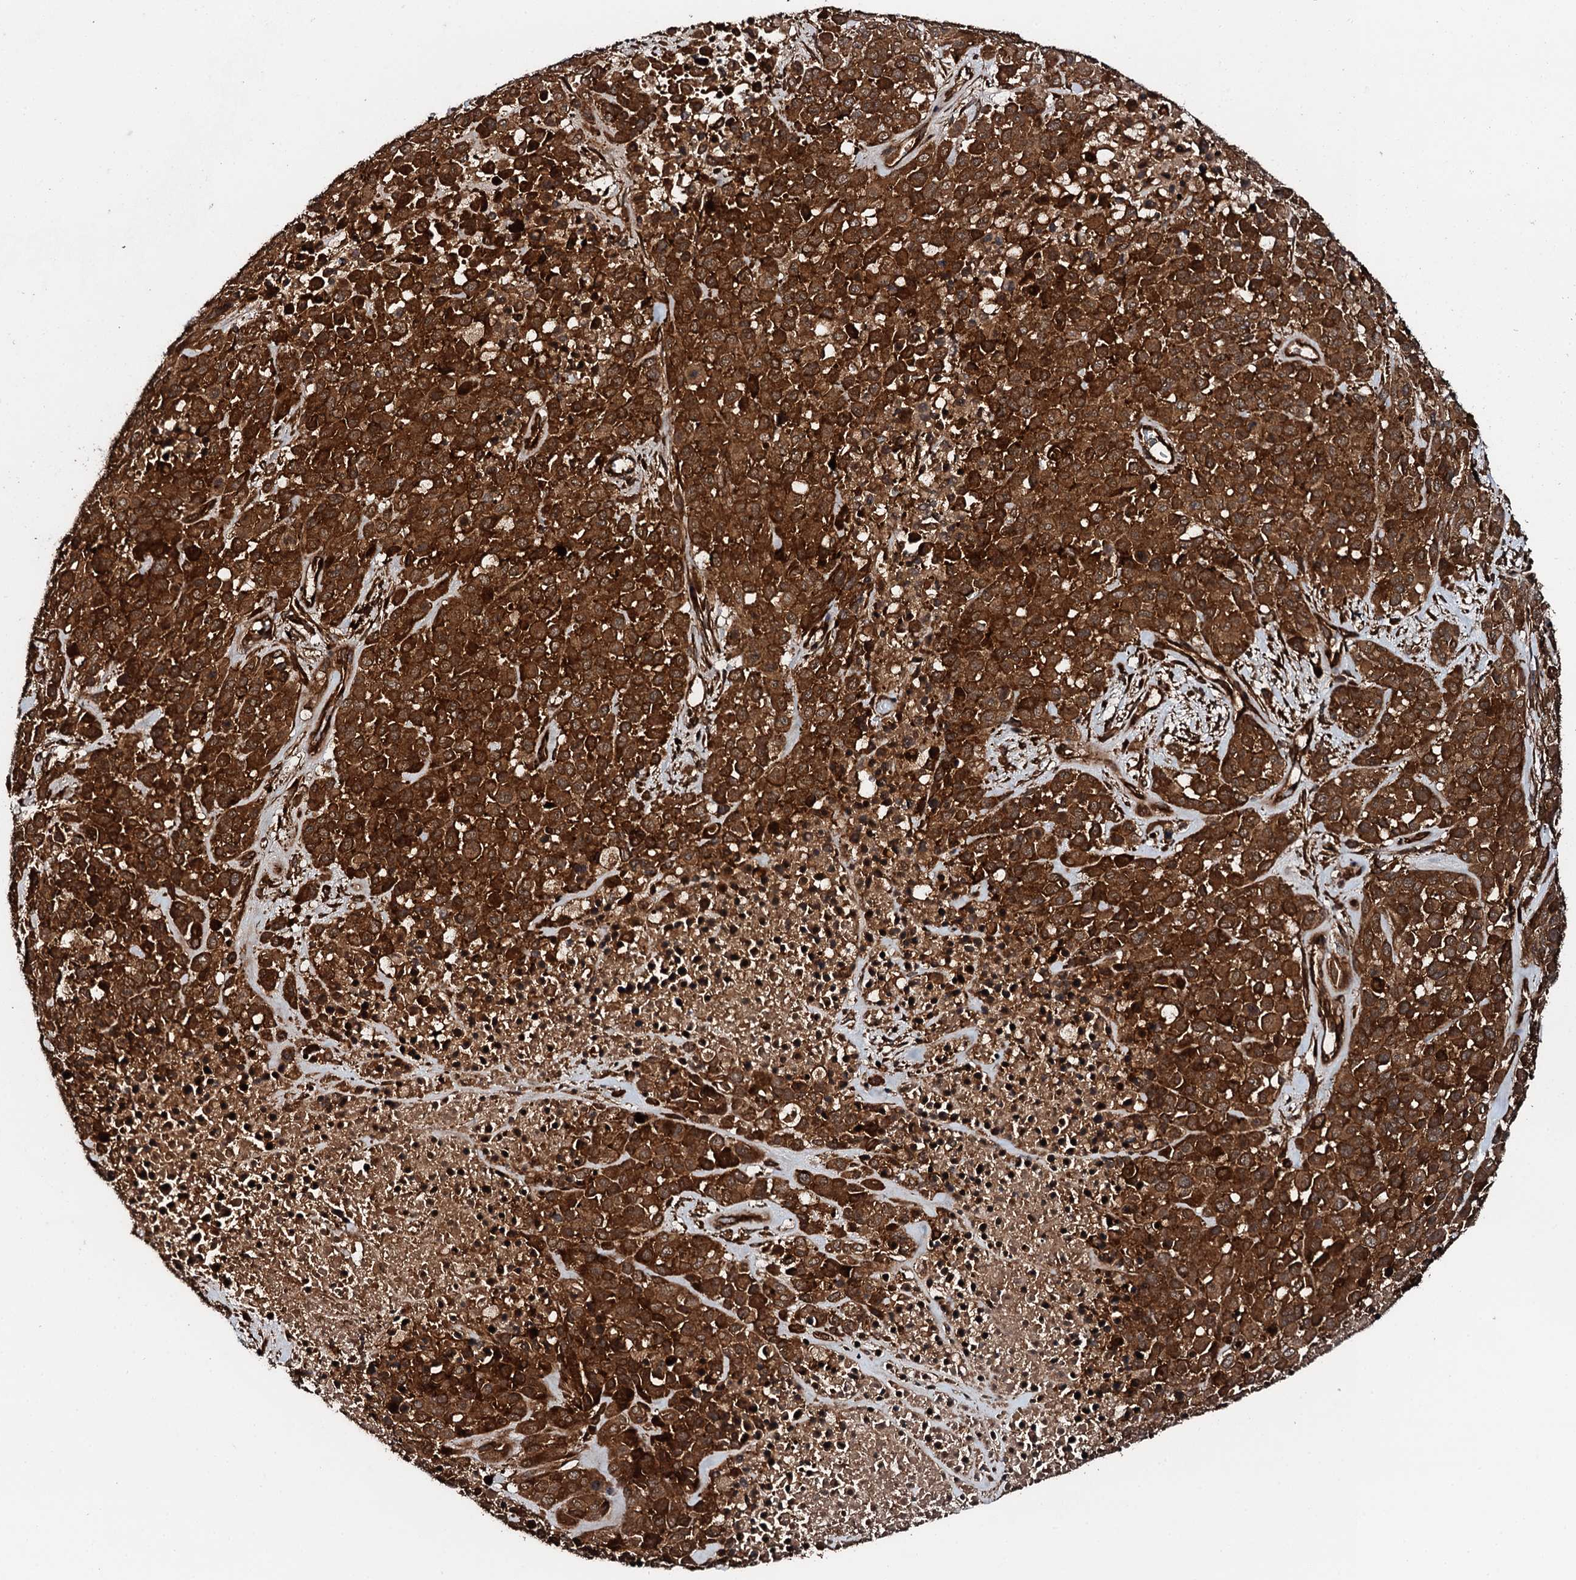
{"staining": {"intensity": "strong", "quantity": ">75%", "location": "cytoplasmic/membranous"}, "tissue": "melanoma", "cell_type": "Tumor cells", "image_type": "cancer", "snomed": [{"axis": "morphology", "description": "Malignant melanoma, Metastatic site"}, {"axis": "topography", "description": "Skin"}], "caption": "Melanoma tissue displays strong cytoplasmic/membranous expression in approximately >75% of tumor cells, visualized by immunohistochemistry.", "gene": "FLYWCH1", "patient": {"sex": "female", "age": 81}}